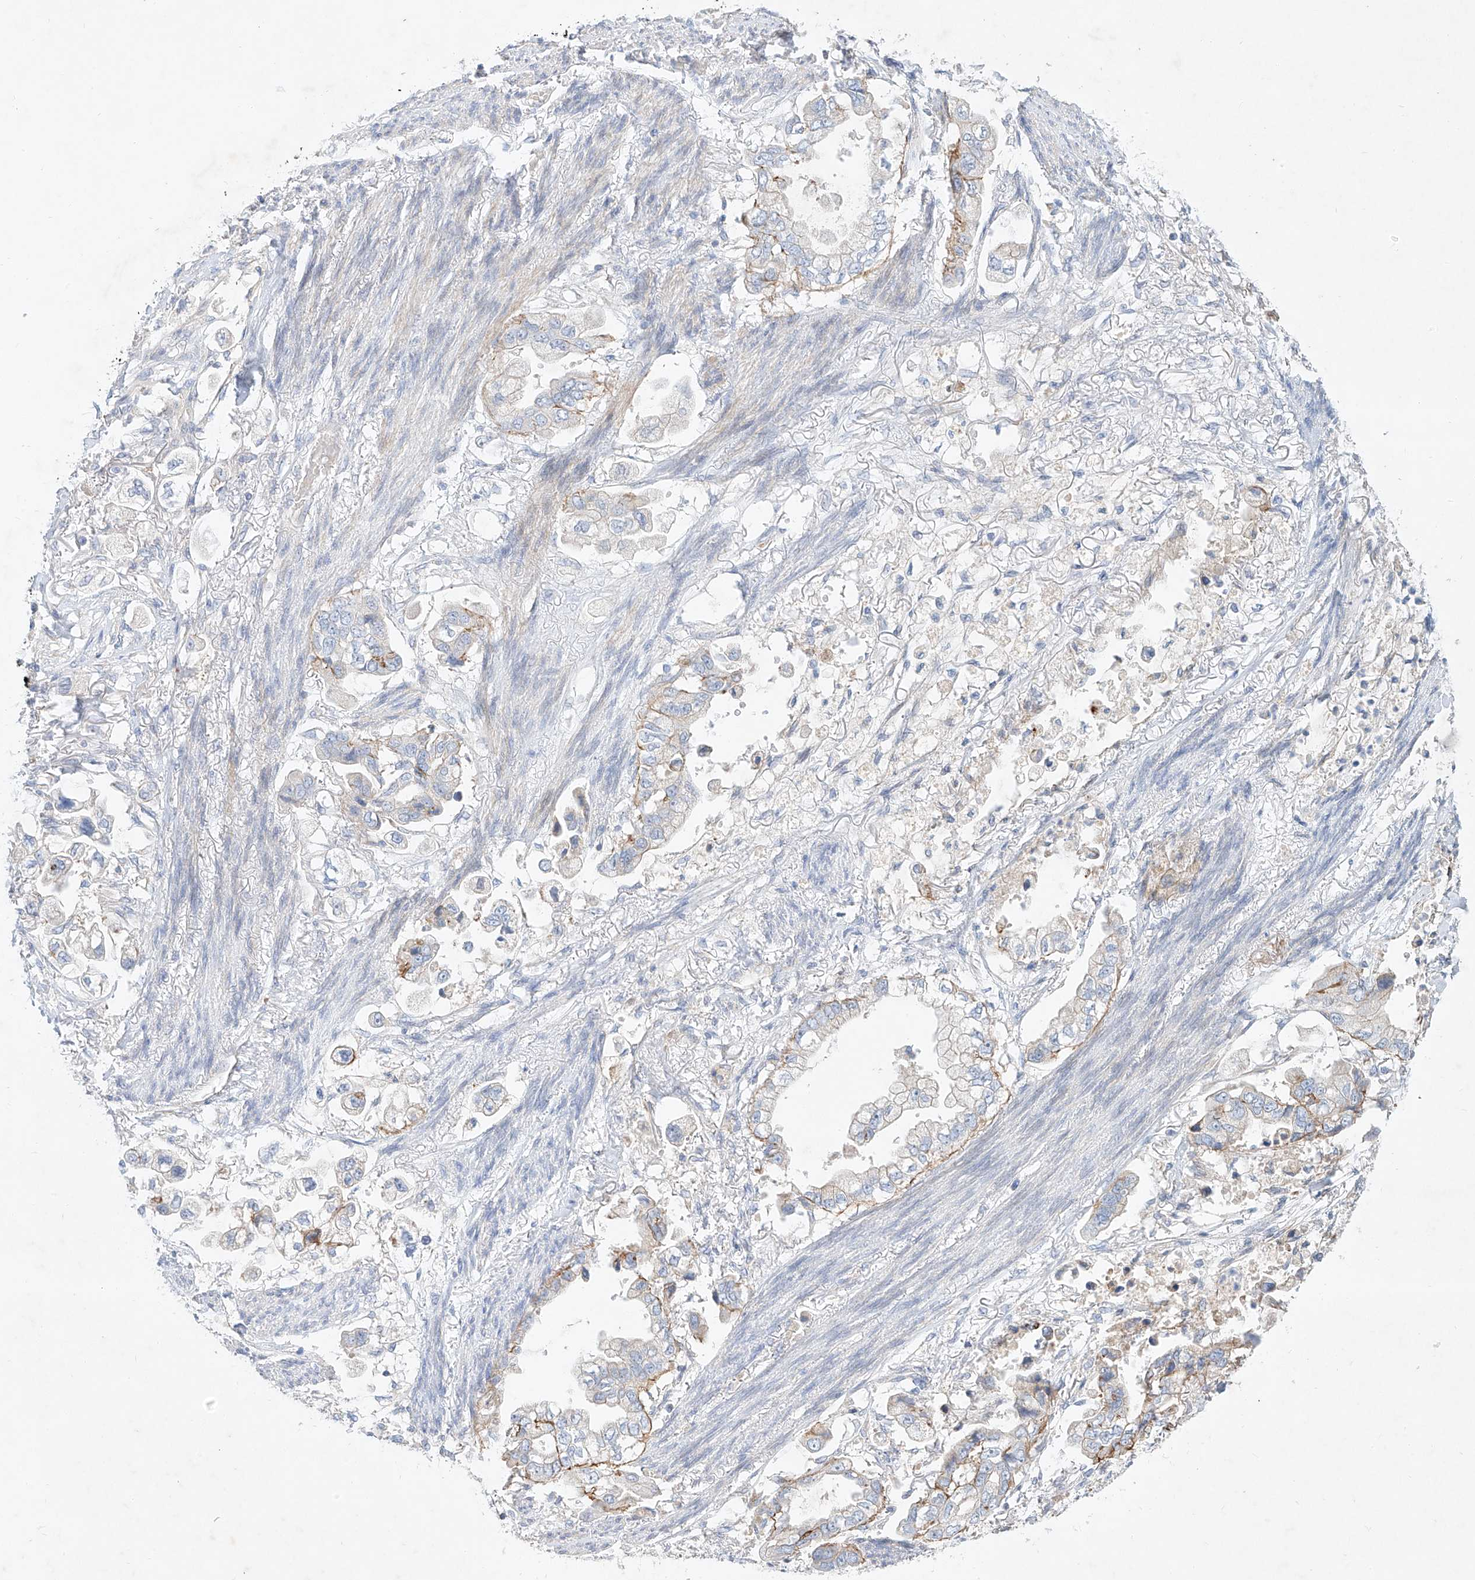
{"staining": {"intensity": "moderate", "quantity": "<25%", "location": "cytoplasmic/membranous"}, "tissue": "stomach cancer", "cell_type": "Tumor cells", "image_type": "cancer", "snomed": [{"axis": "morphology", "description": "Adenocarcinoma, NOS"}, {"axis": "topography", "description": "Stomach"}], "caption": "IHC (DAB) staining of adenocarcinoma (stomach) displays moderate cytoplasmic/membranous protein positivity in about <25% of tumor cells.", "gene": "AJM1", "patient": {"sex": "male", "age": 62}}